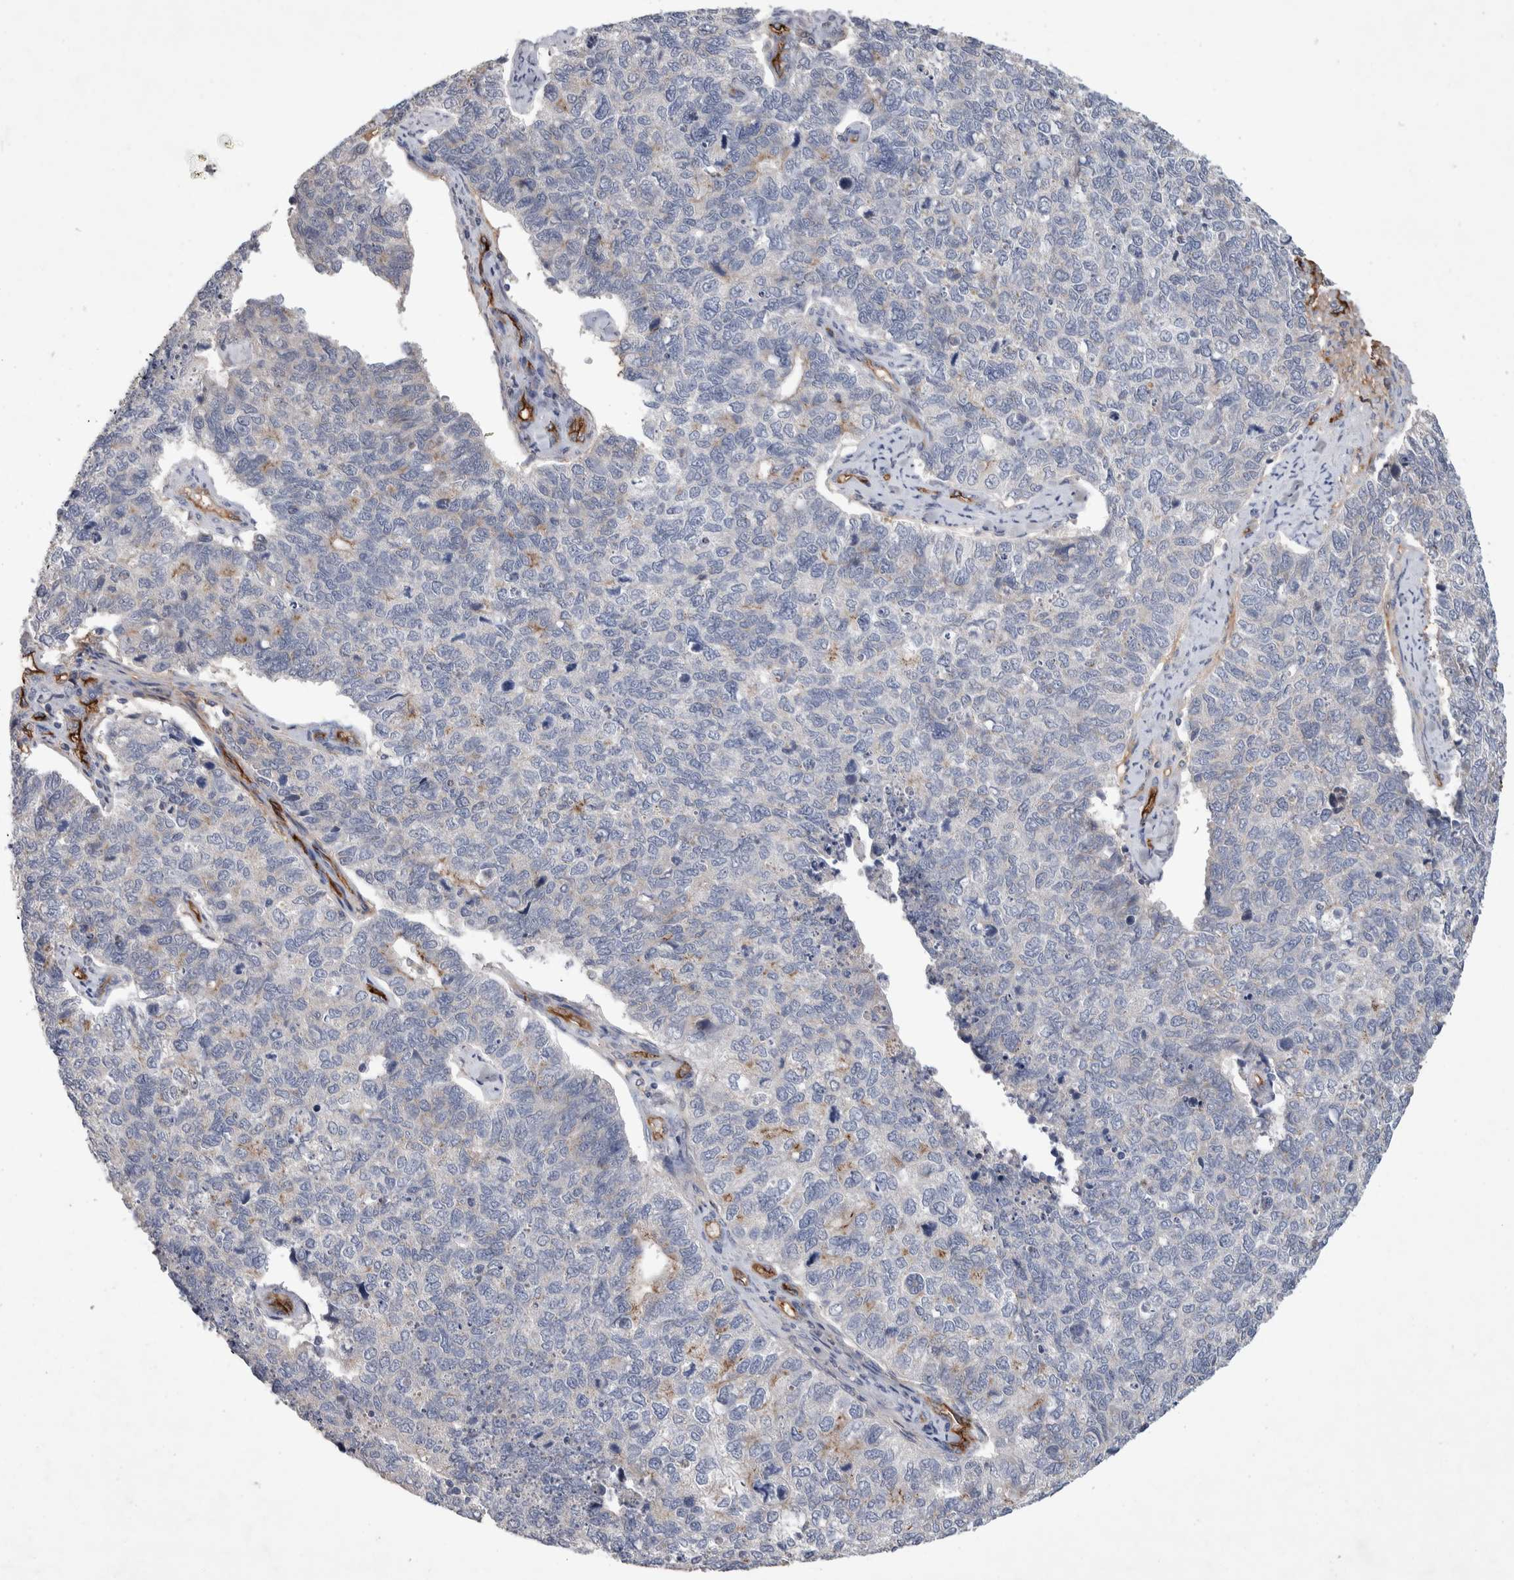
{"staining": {"intensity": "negative", "quantity": "none", "location": "none"}, "tissue": "cervical cancer", "cell_type": "Tumor cells", "image_type": "cancer", "snomed": [{"axis": "morphology", "description": "Squamous cell carcinoma, NOS"}, {"axis": "topography", "description": "Cervix"}], "caption": "The histopathology image shows no staining of tumor cells in cervical cancer.", "gene": "CEP131", "patient": {"sex": "female", "age": 63}}